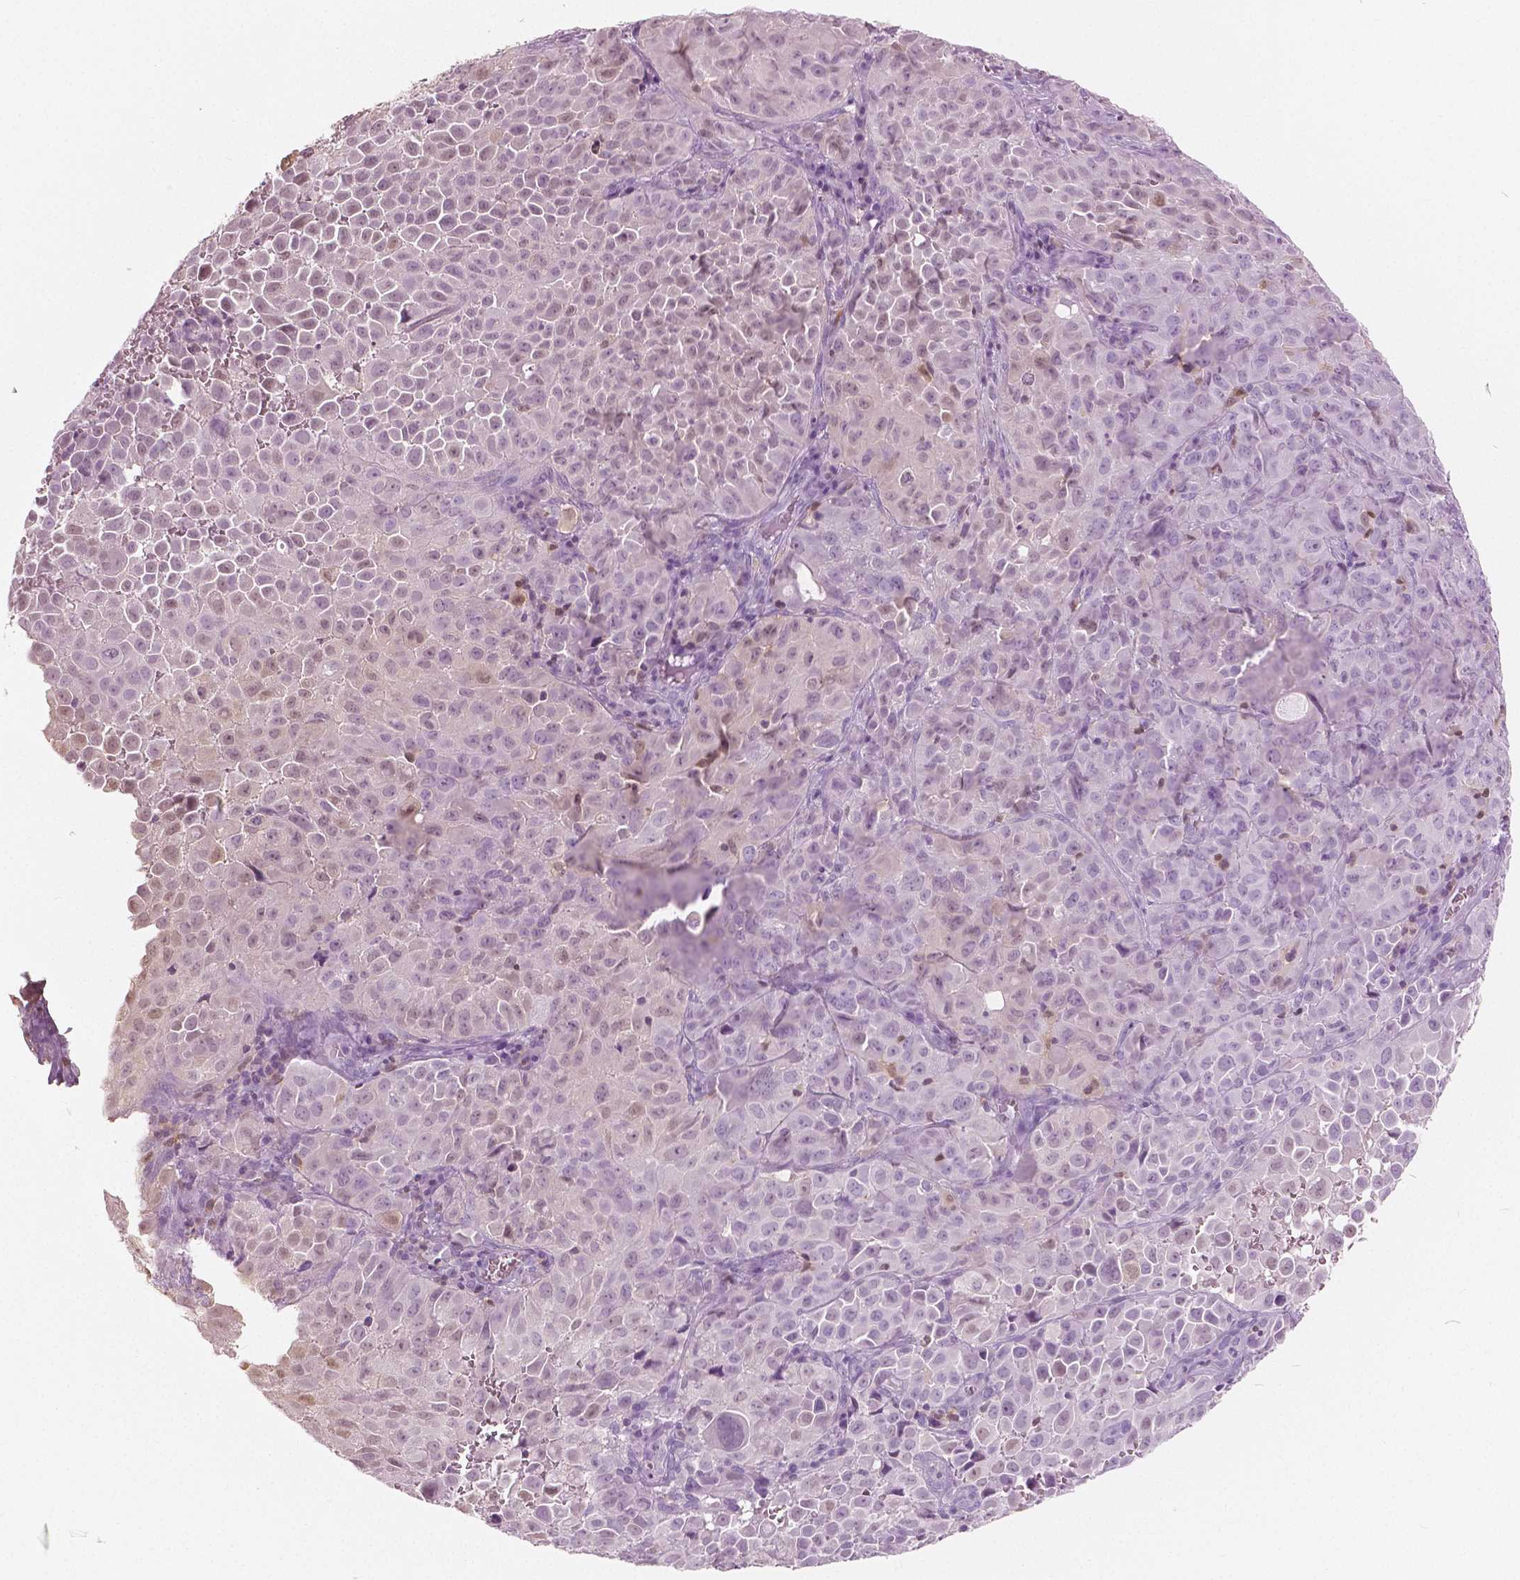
{"staining": {"intensity": "negative", "quantity": "none", "location": "none"}, "tissue": "cervical cancer", "cell_type": "Tumor cells", "image_type": "cancer", "snomed": [{"axis": "morphology", "description": "Squamous cell carcinoma, NOS"}, {"axis": "topography", "description": "Cervix"}], "caption": "Immunohistochemistry (IHC) image of human squamous cell carcinoma (cervical) stained for a protein (brown), which exhibits no expression in tumor cells.", "gene": "GALM", "patient": {"sex": "female", "age": 55}}